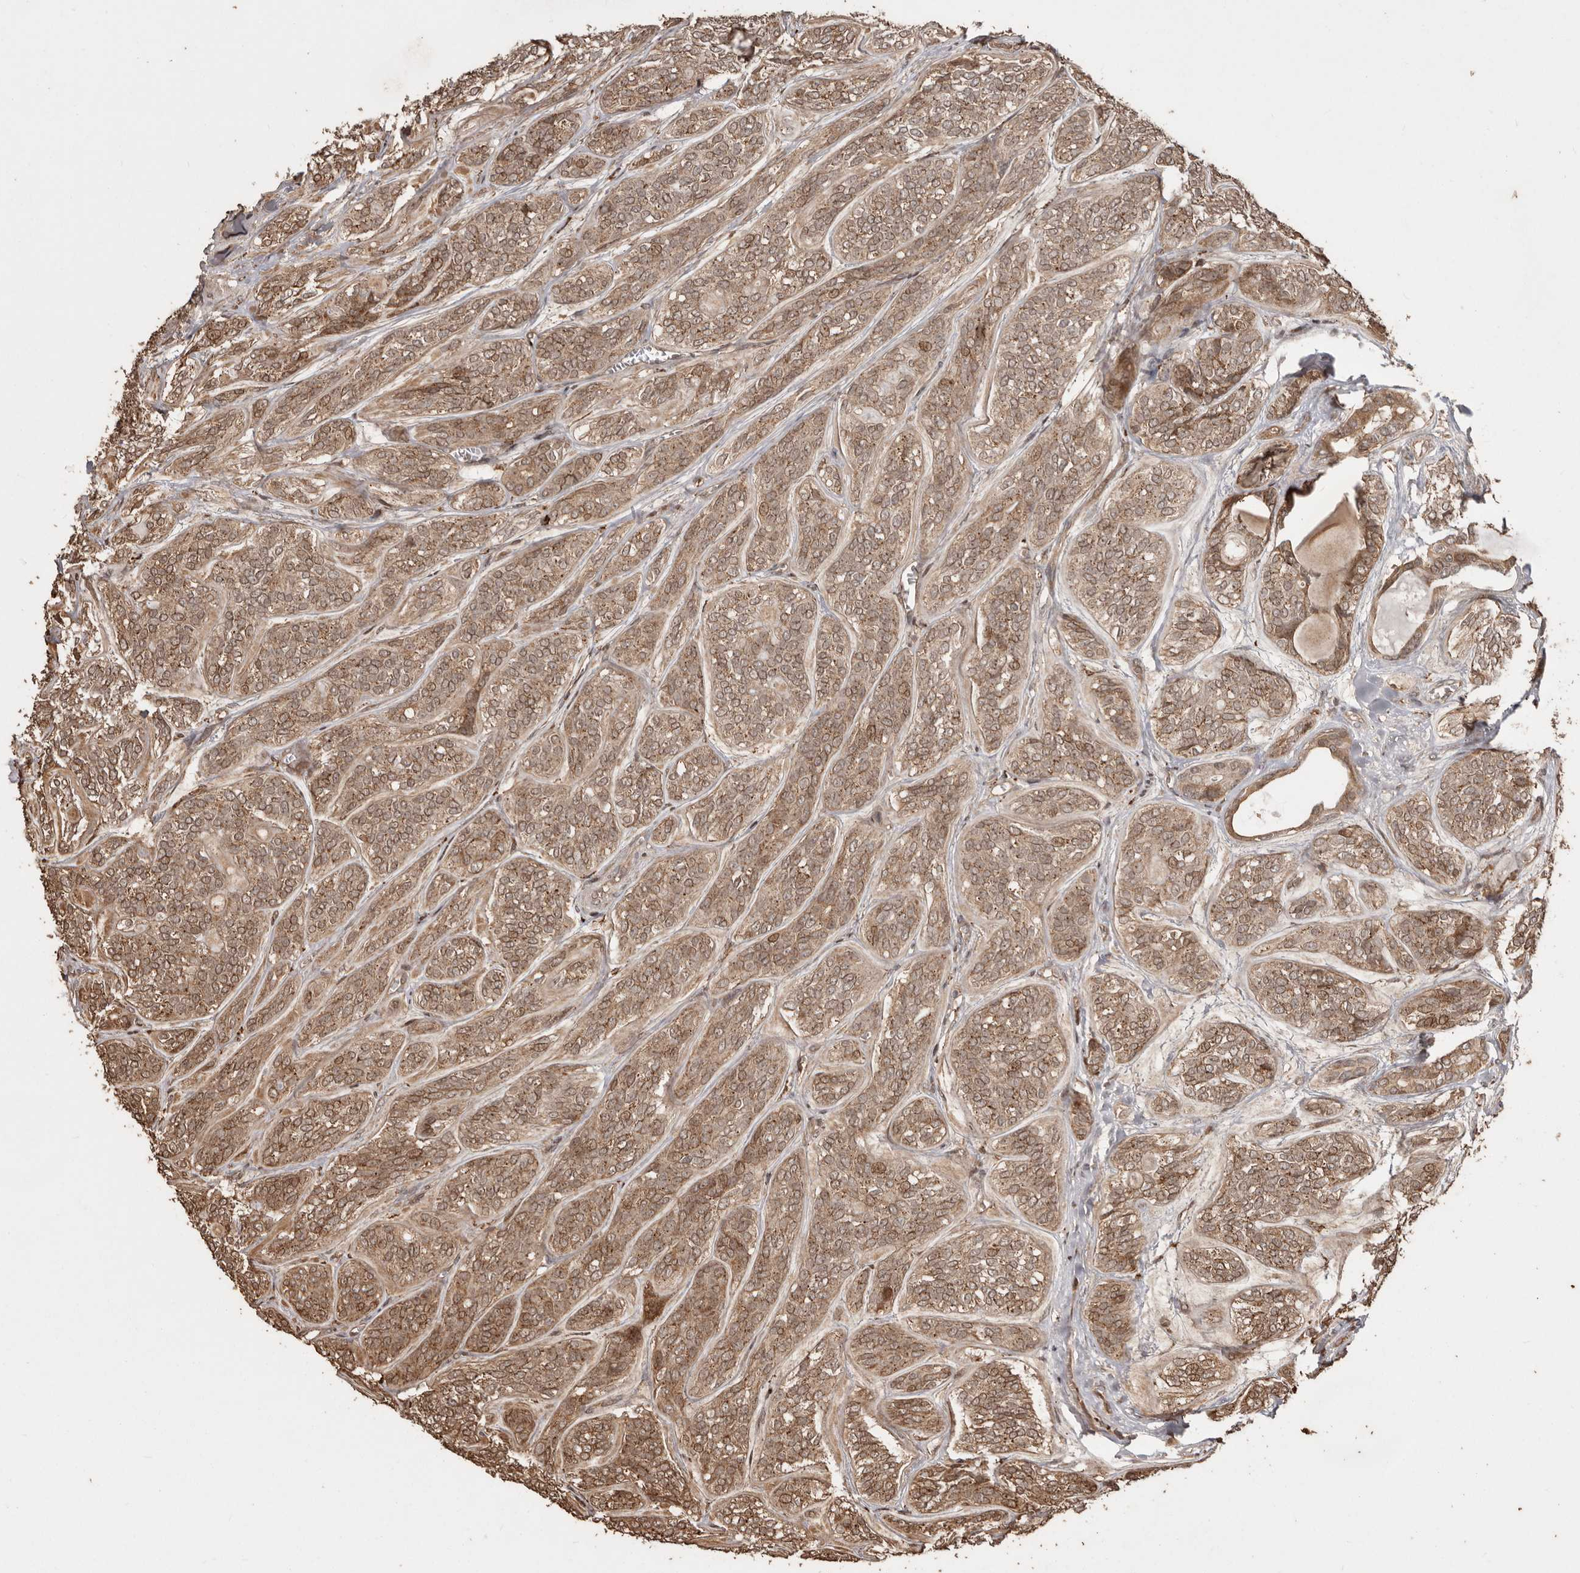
{"staining": {"intensity": "moderate", "quantity": ">75%", "location": "cytoplasmic/membranous,nuclear"}, "tissue": "head and neck cancer", "cell_type": "Tumor cells", "image_type": "cancer", "snomed": [{"axis": "morphology", "description": "Adenocarcinoma, NOS"}, {"axis": "topography", "description": "Head-Neck"}], "caption": "About >75% of tumor cells in head and neck adenocarcinoma demonstrate moderate cytoplasmic/membranous and nuclear protein staining as visualized by brown immunohistochemical staining.", "gene": "NUP43", "patient": {"sex": "male", "age": 66}}